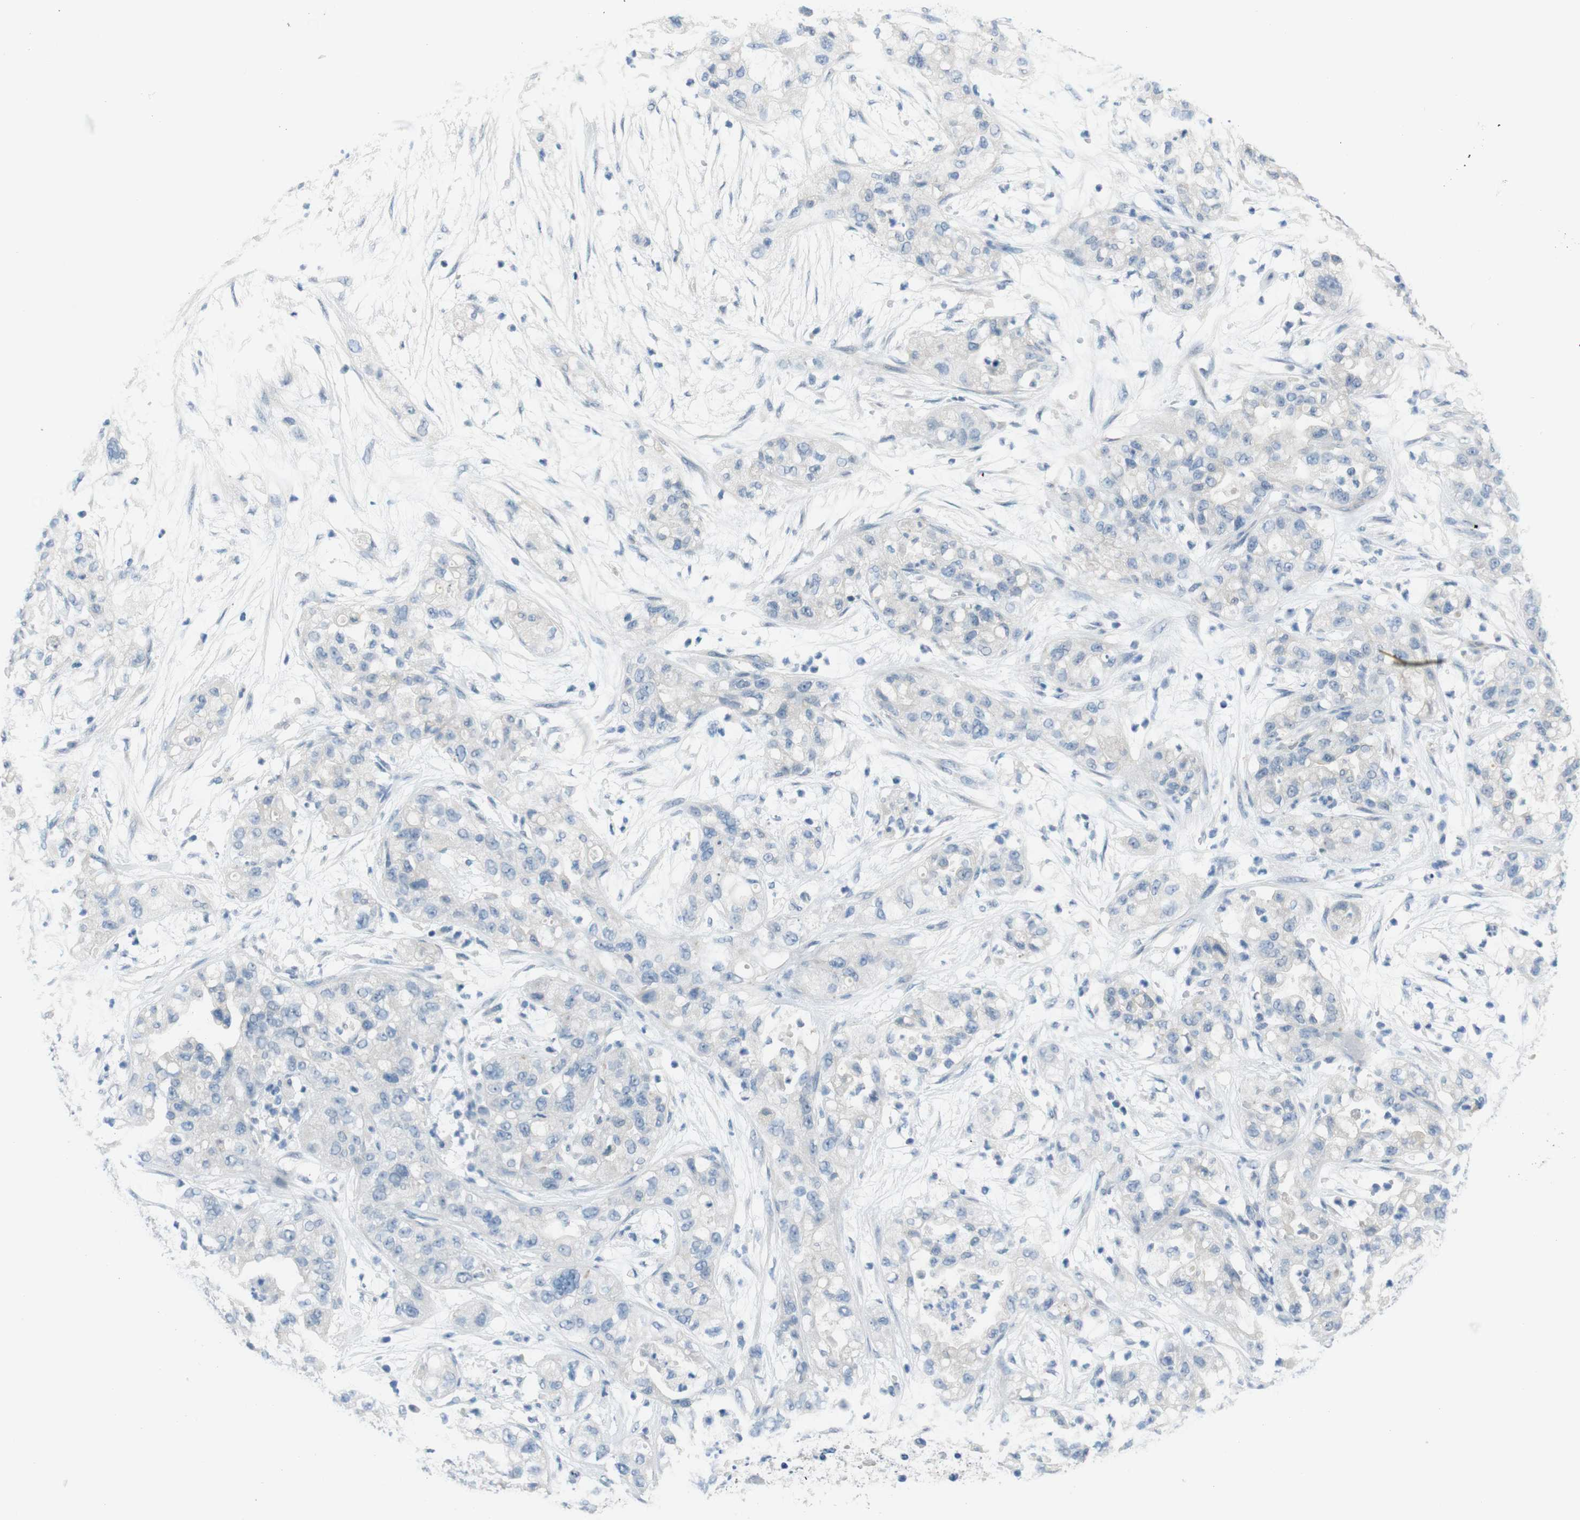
{"staining": {"intensity": "negative", "quantity": "none", "location": "none"}, "tissue": "pancreatic cancer", "cell_type": "Tumor cells", "image_type": "cancer", "snomed": [{"axis": "morphology", "description": "Adenocarcinoma, NOS"}, {"axis": "topography", "description": "Pancreas"}], "caption": "Pancreatic adenocarcinoma was stained to show a protein in brown. There is no significant expression in tumor cells.", "gene": "HRH2", "patient": {"sex": "female", "age": 78}}